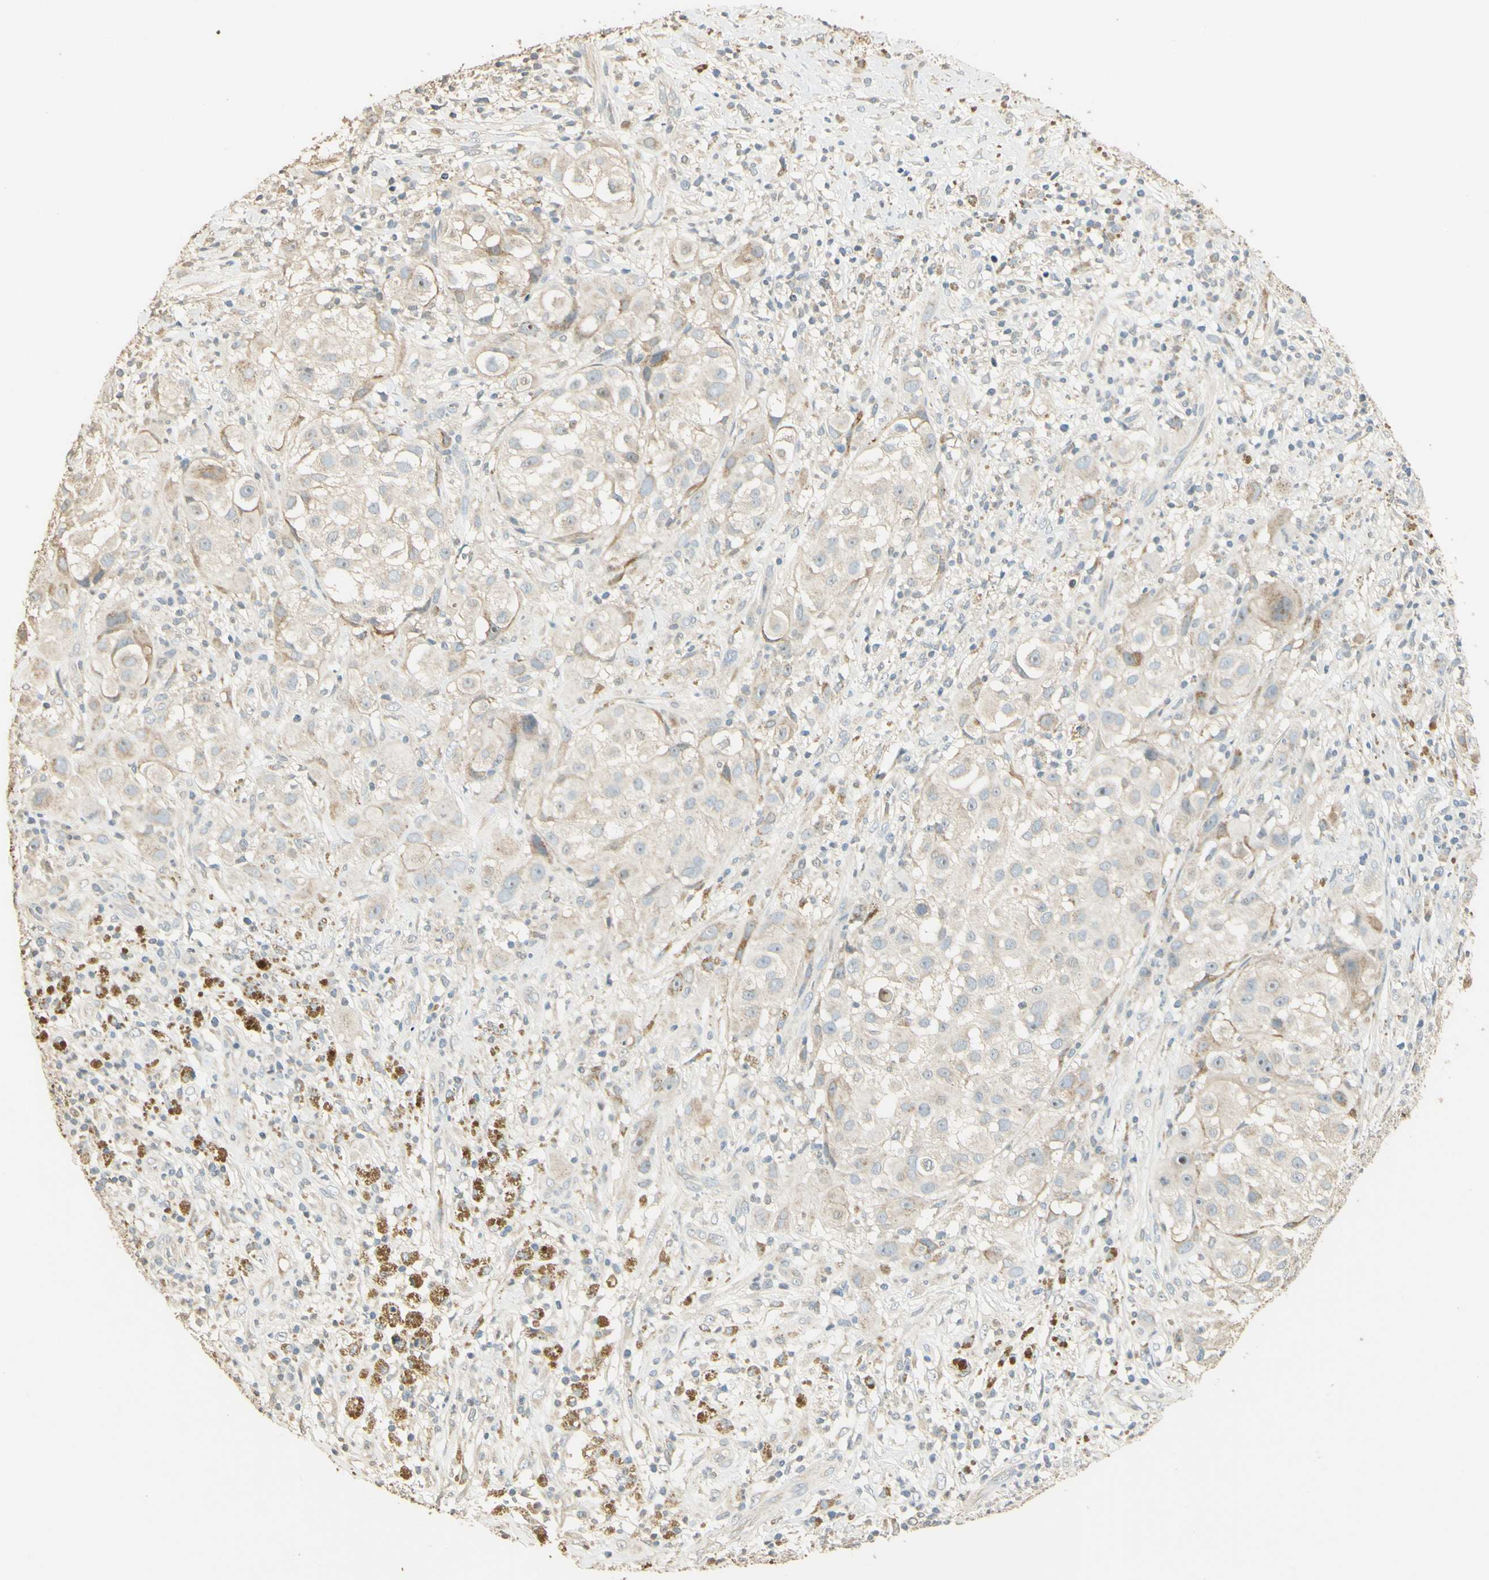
{"staining": {"intensity": "weak", "quantity": "25%-75%", "location": "cytoplasmic/membranous"}, "tissue": "melanoma", "cell_type": "Tumor cells", "image_type": "cancer", "snomed": [{"axis": "morphology", "description": "Necrosis, NOS"}, {"axis": "morphology", "description": "Malignant melanoma, NOS"}, {"axis": "topography", "description": "Skin"}], "caption": "A high-resolution photomicrograph shows immunohistochemistry staining of melanoma, which exhibits weak cytoplasmic/membranous staining in about 25%-75% of tumor cells.", "gene": "UXS1", "patient": {"sex": "female", "age": 87}}